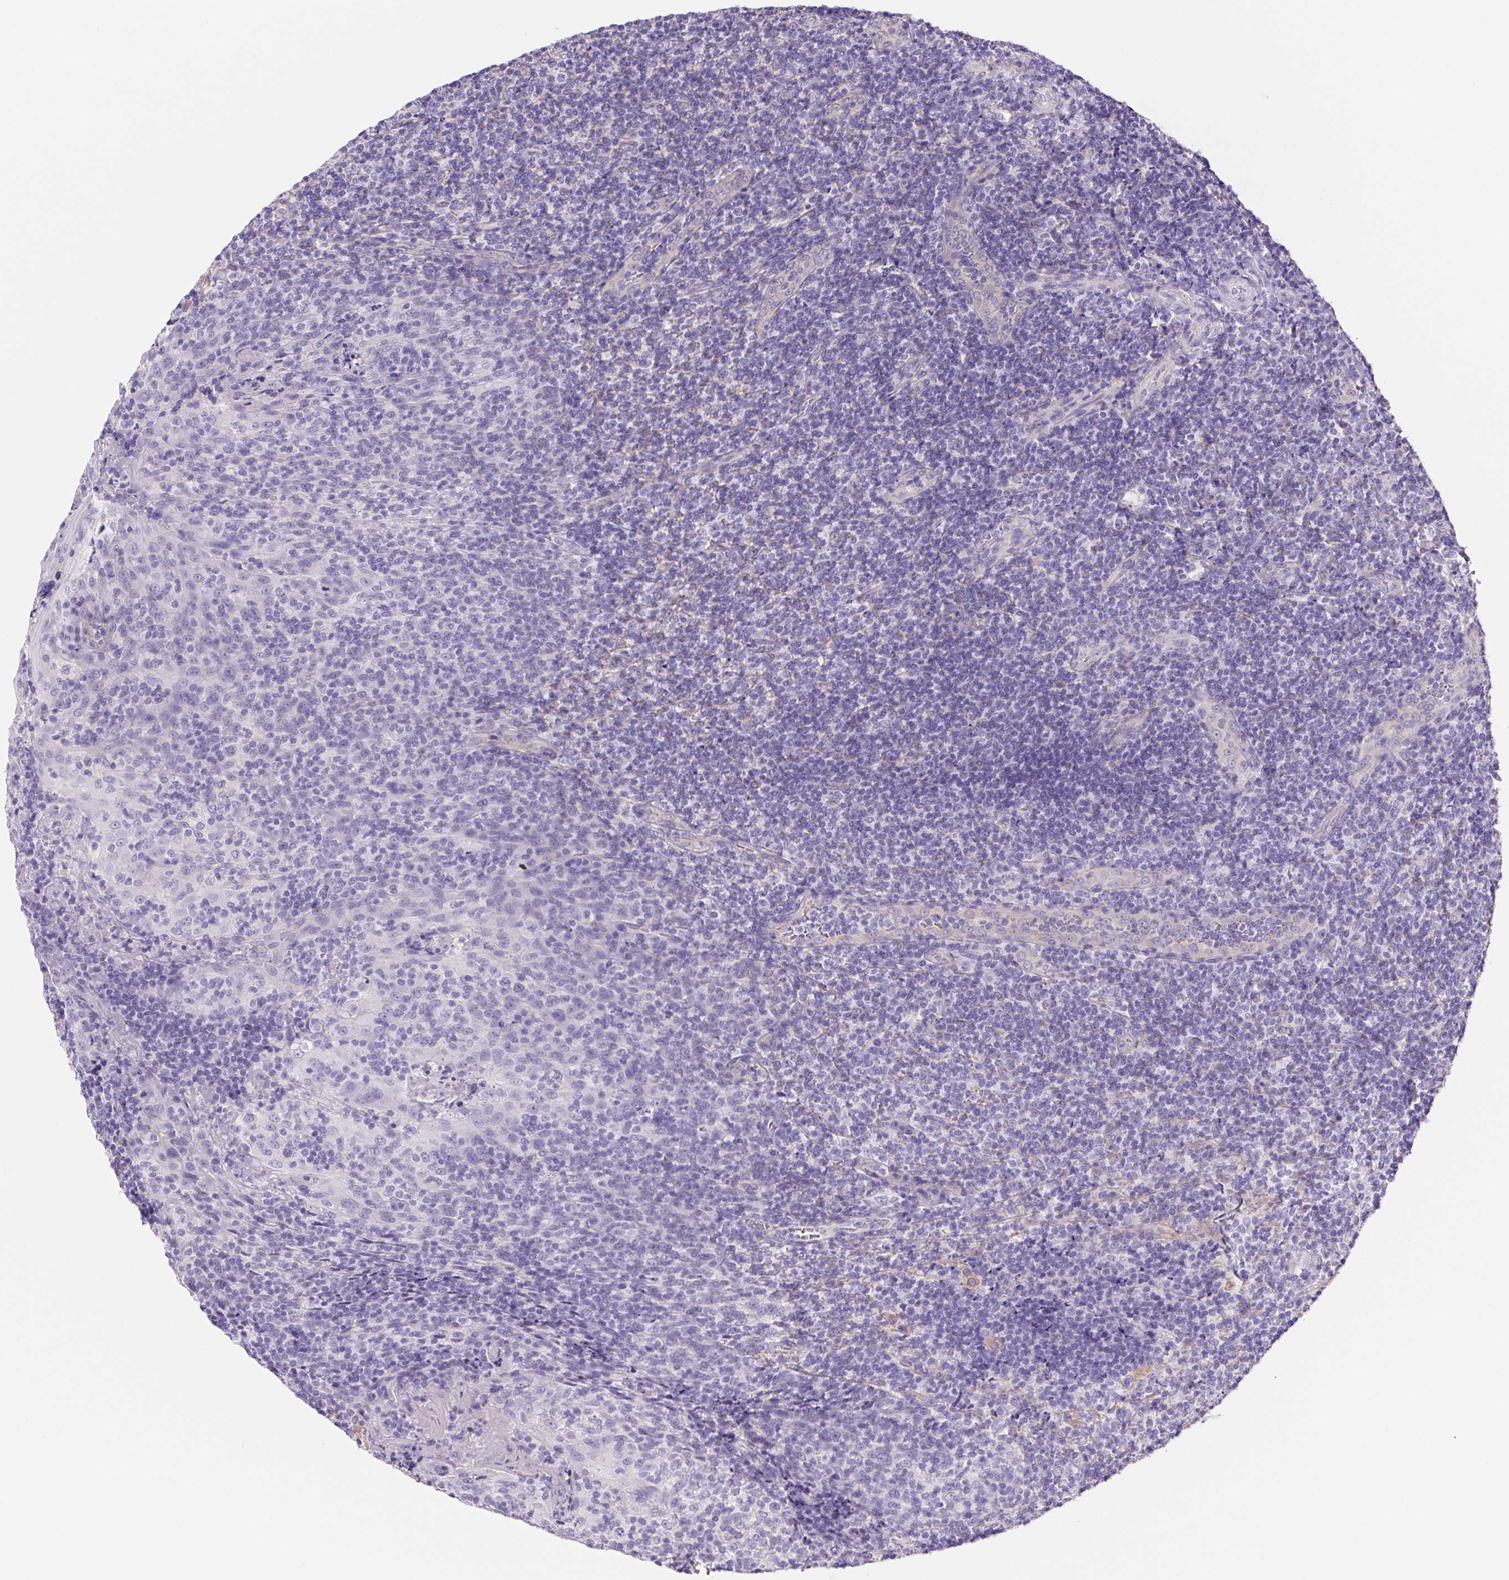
{"staining": {"intensity": "negative", "quantity": "none", "location": "none"}, "tissue": "tonsil", "cell_type": "Germinal center cells", "image_type": "normal", "snomed": [{"axis": "morphology", "description": "Normal tissue, NOS"}, {"axis": "topography", "description": "Tonsil"}], "caption": "Human tonsil stained for a protein using IHC demonstrates no positivity in germinal center cells.", "gene": "PNLIP", "patient": {"sex": "male", "age": 17}}